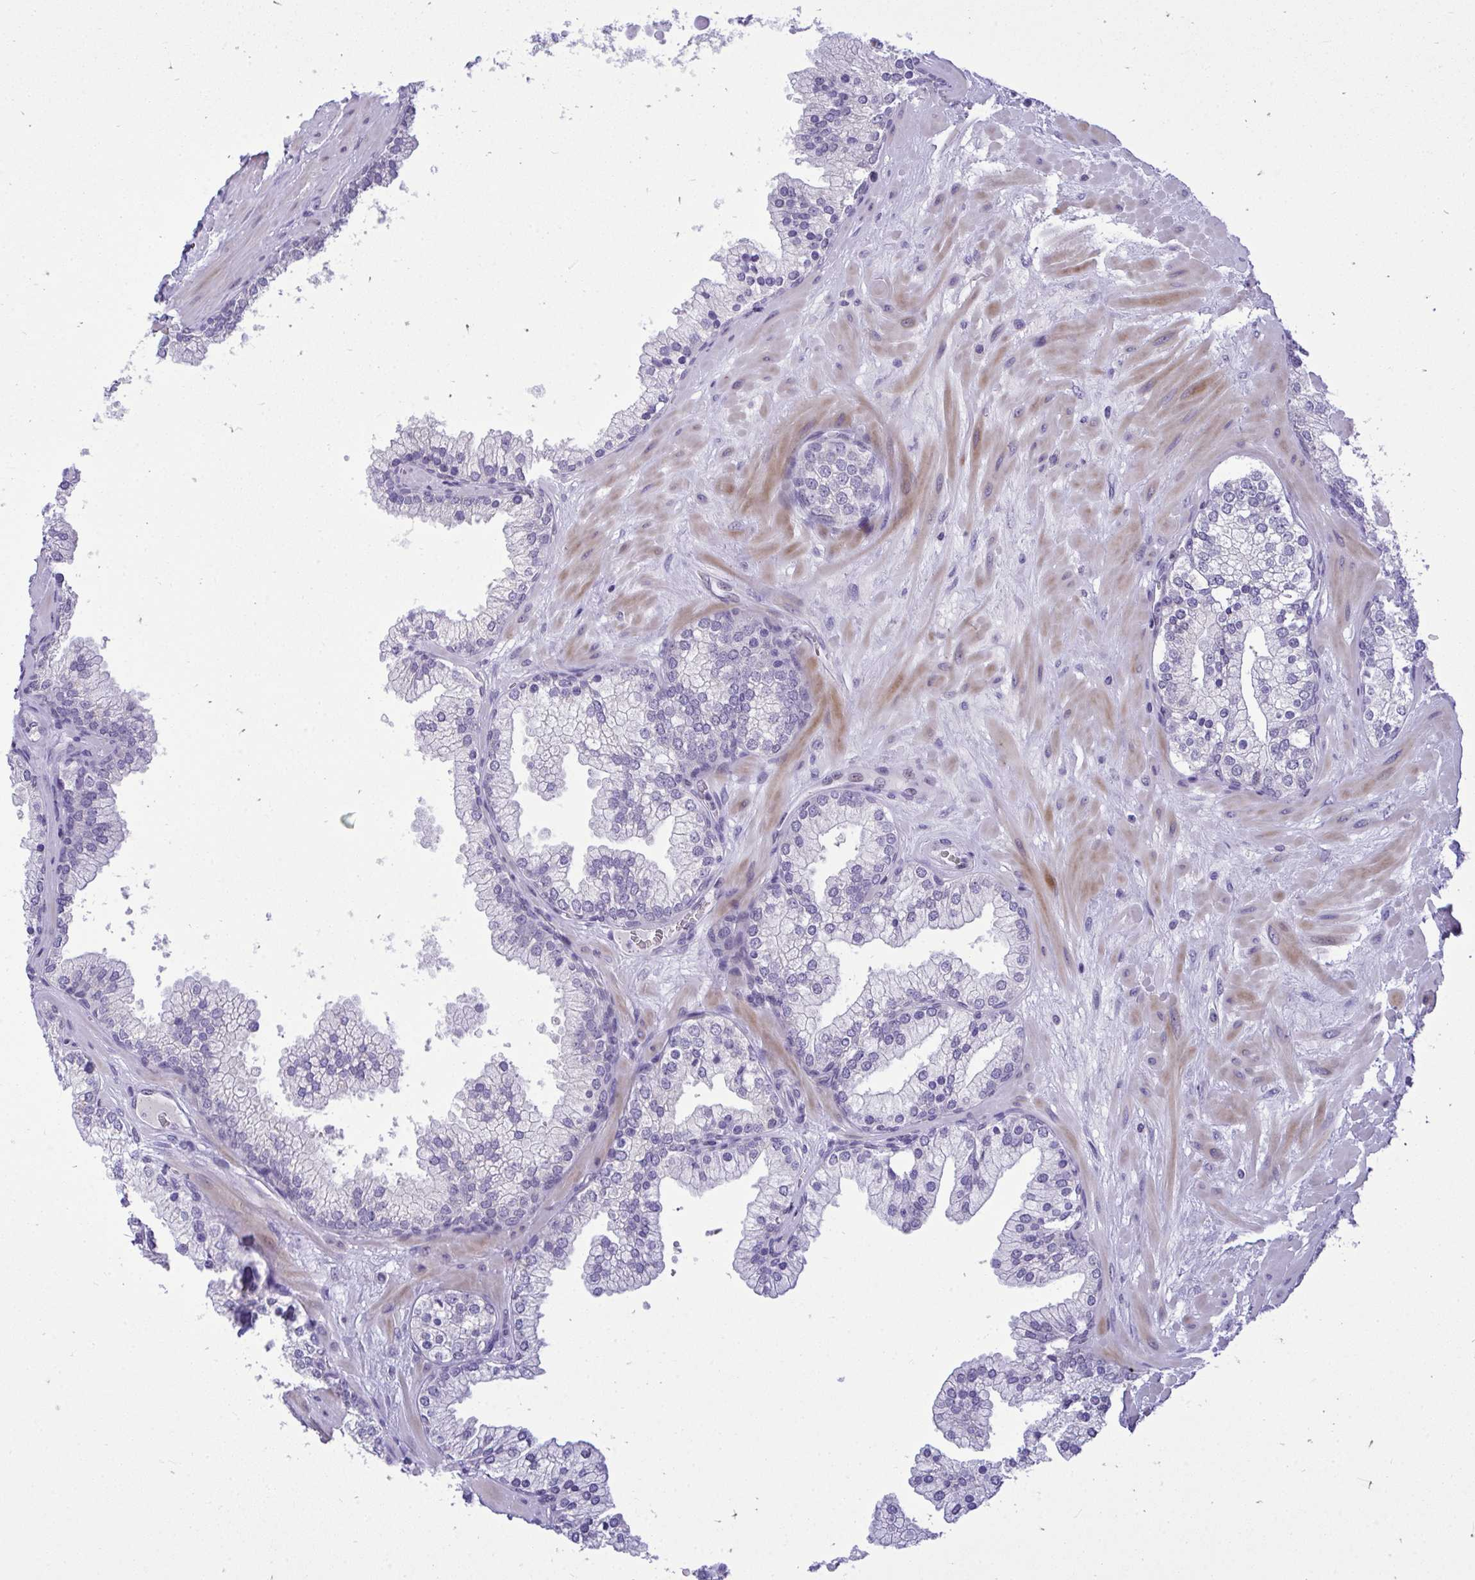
{"staining": {"intensity": "negative", "quantity": "none", "location": "none"}, "tissue": "prostate", "cell_type": "Glandular cells", "image_type": "normal", "snomed": [{"axis": "morphology", "description": "Normal tissue, NOS"}, {"axis": "topography", "description": "Prostate"}, {"axis": "topography", "description": "Peripheral nerve tissue"}], "caption": "This histopathology image is of normal prostate stained with immunohistochemistry to label a protein in brown with the nuclei are counter-stained blue. There is no positivity in glandular cells. The staining is performed using DAB (3,3'-diaminobenzidine) brown chromogen with nuclei counter-stained in using hematoxylin.", "gene": "TEAD4", "patient": {"sex": "male", "age": 61}}